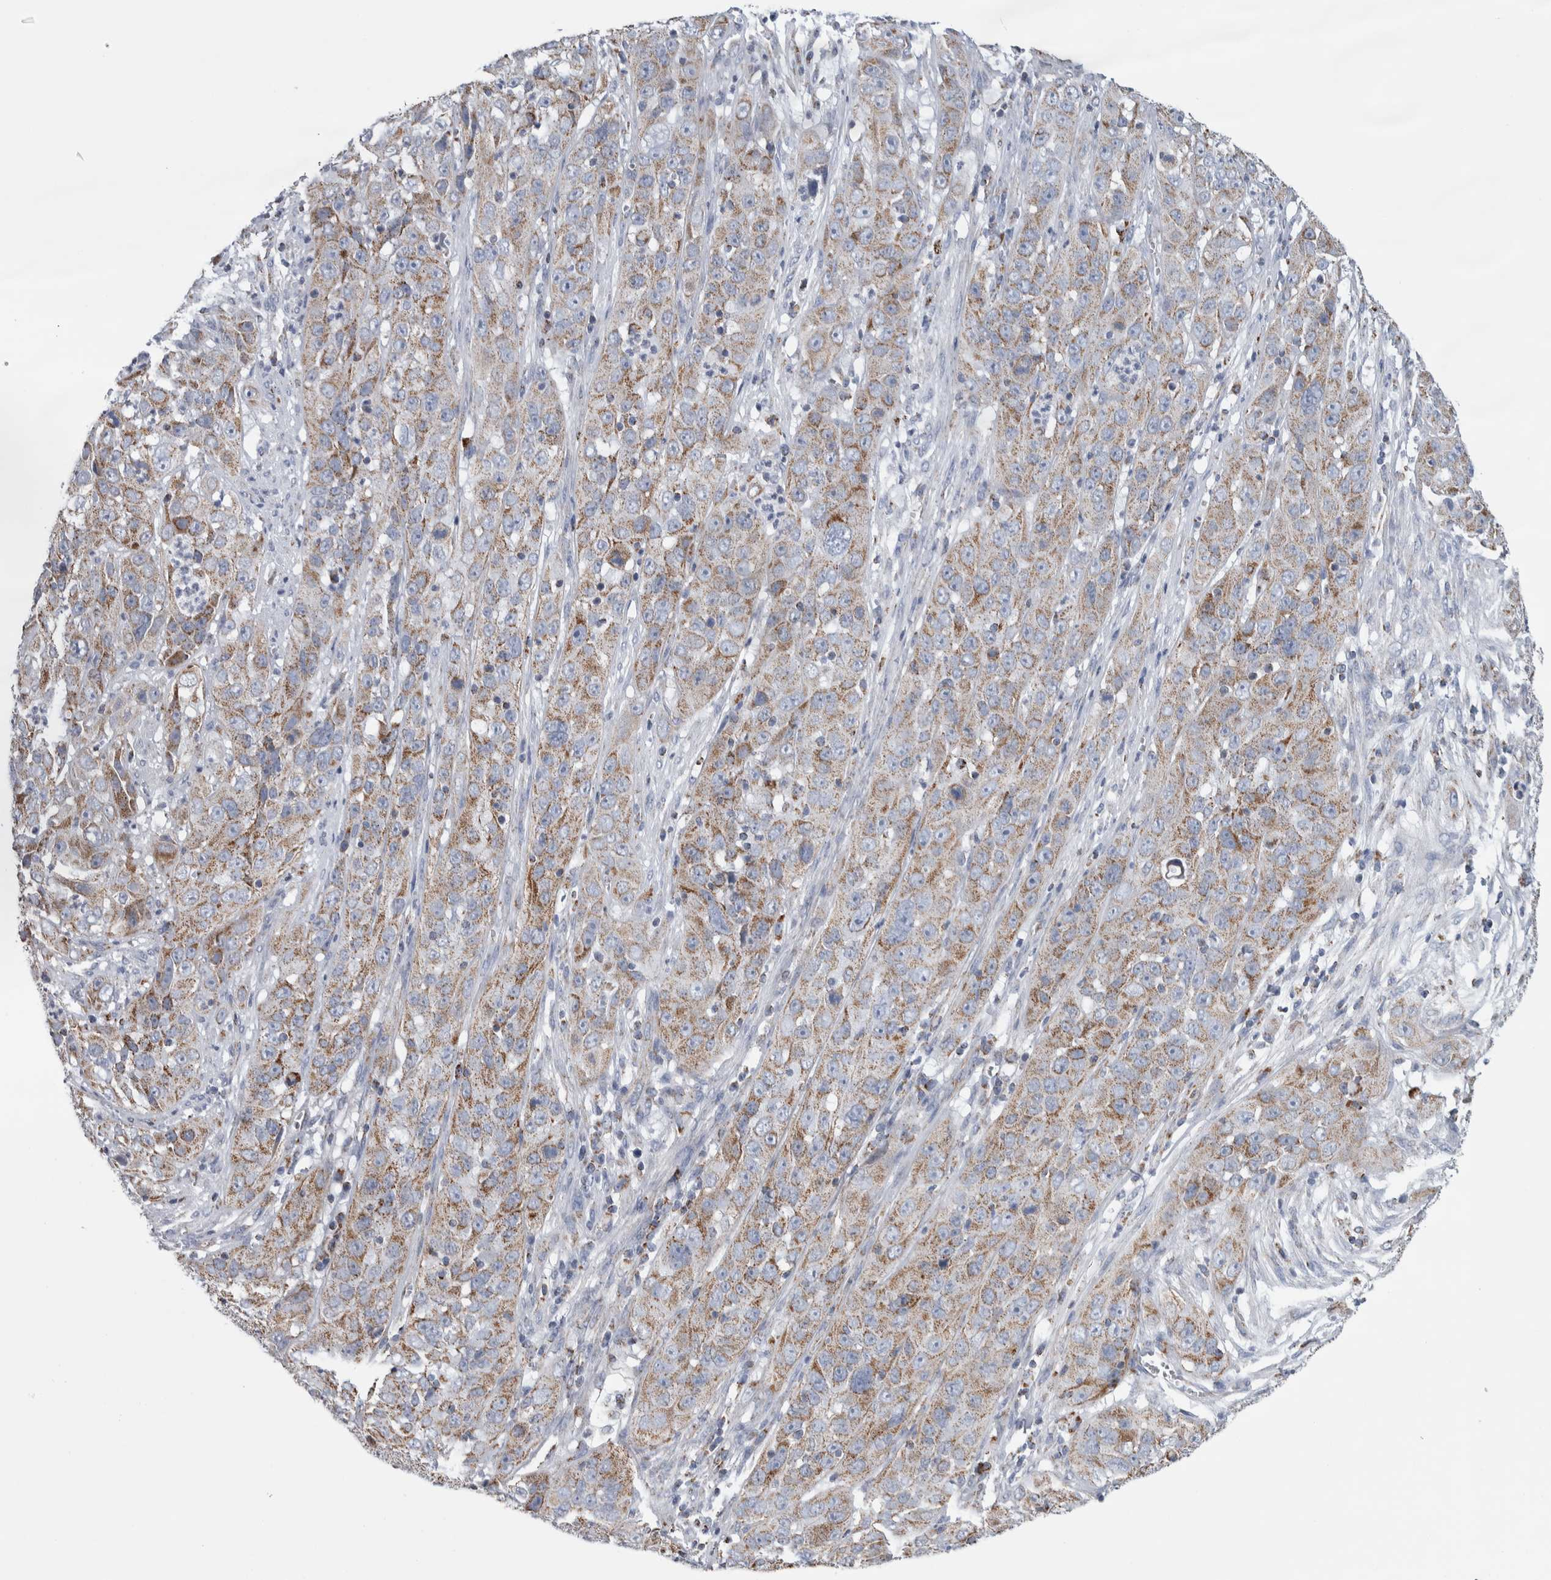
{"staining": {"intensity": "moderate", "quantity": ">75%", "location": "cytoplasmic/membranous"}, "tissue": "cervical cancer", "cell_type": "Tumor cells", "image_type": "cancer", "snomed": [{"axis": "morphology", "description": "Squamous cell carcinoma, NOS"}, {"axis": "topography", "description": "Cervix"}], "caption": "About >75% of tumor cells in cervical squamous cell carcinoma exhibit moderate cytoplasmic/membranous protein expression as visualized by brown immunohistochemical staining.", "gene": "ETFA", "patient": {"sex": "female", "age": 32}}